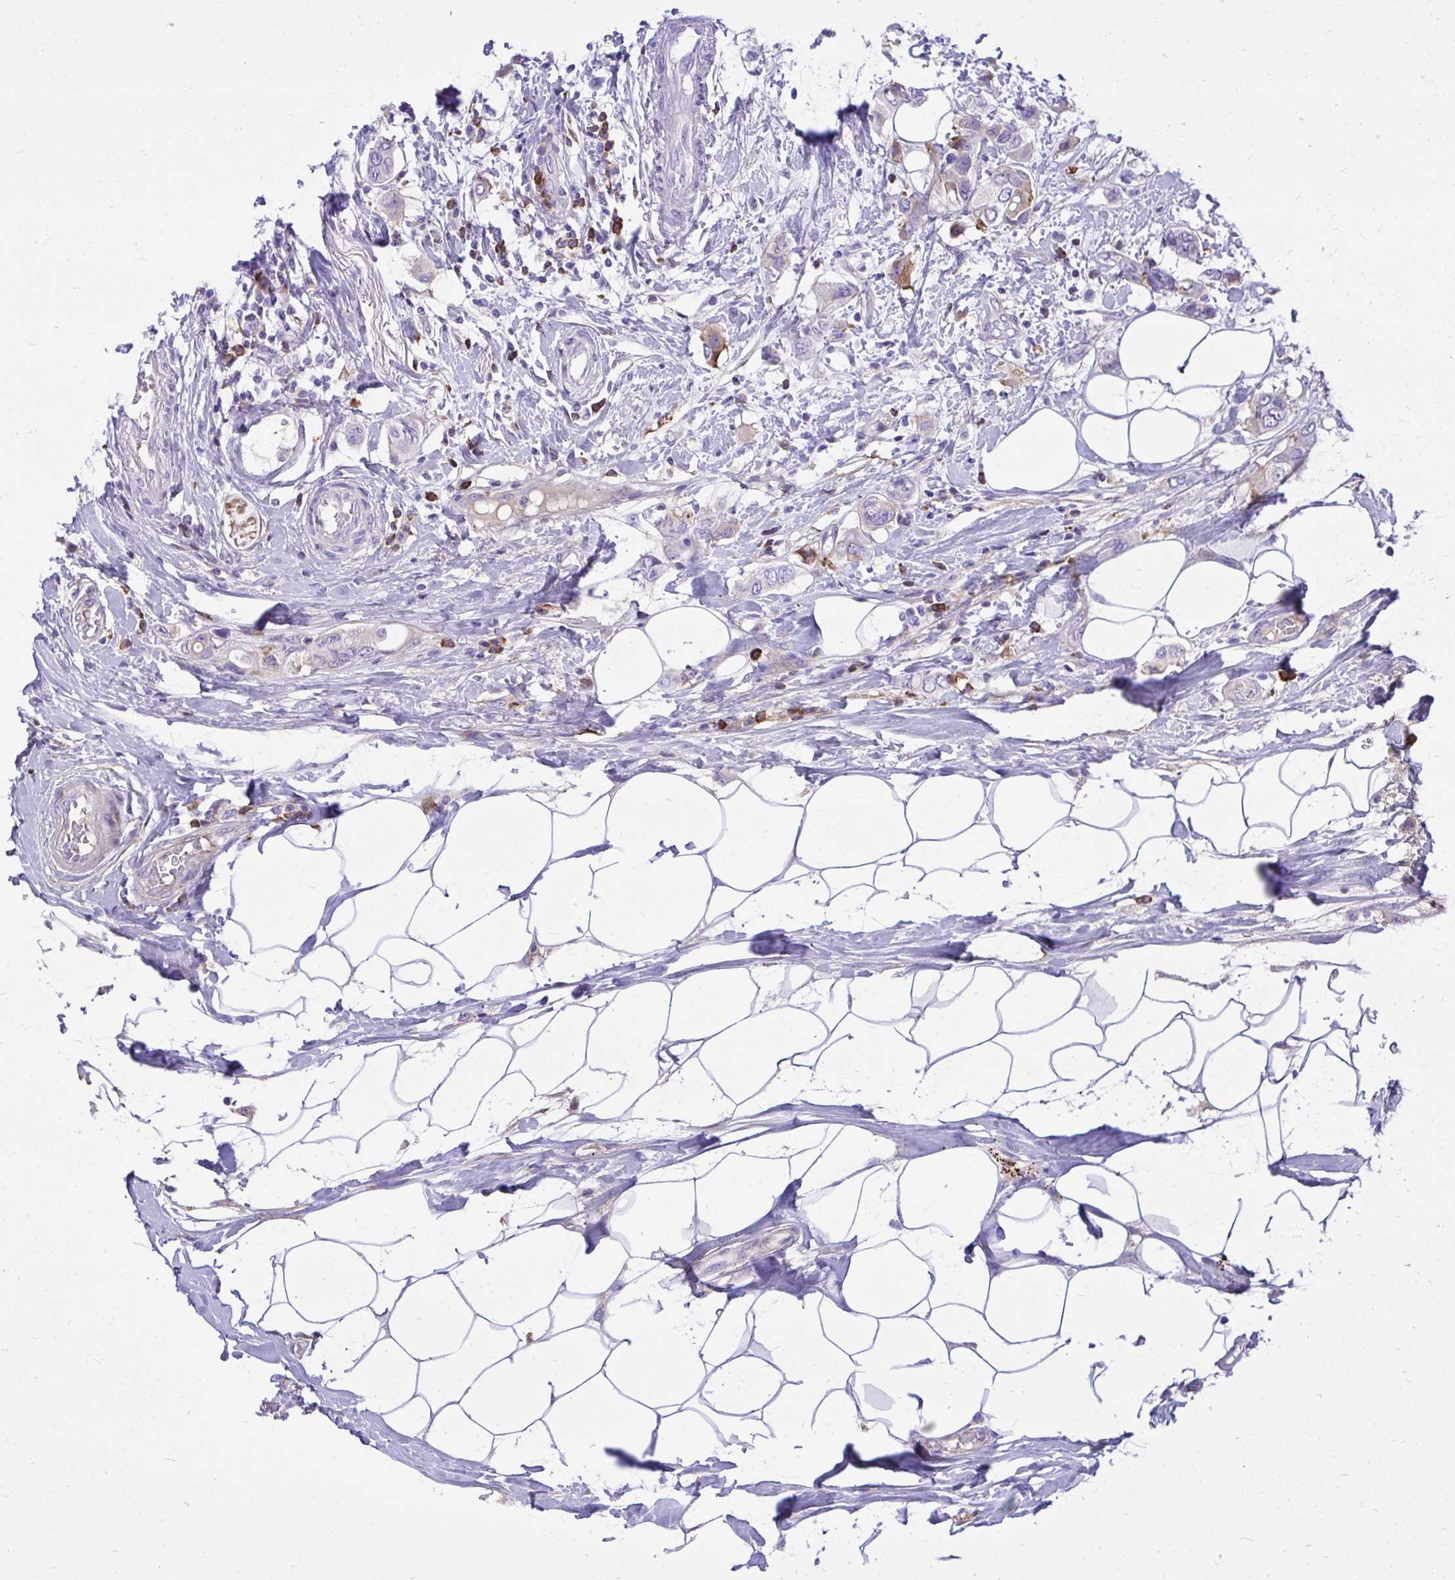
{"staining": {"intensity": "negative", "quantity": "none", "location": "none"}, "tissue": "breast cancer", "cell_type": "Tumor cells", "image_type": "cancer", "snomed": [{"axis": "morphology", "description": "Lobular carcinoma"}, {"axis": "topography", "description": "Breast"}], "caption": "A micrograph of lobular carcinoma (breast) stained for a protein exhibits no brown staining in tumor cells.", "gene": "HRG", "patient": {"sex": "female", "age": 51}}